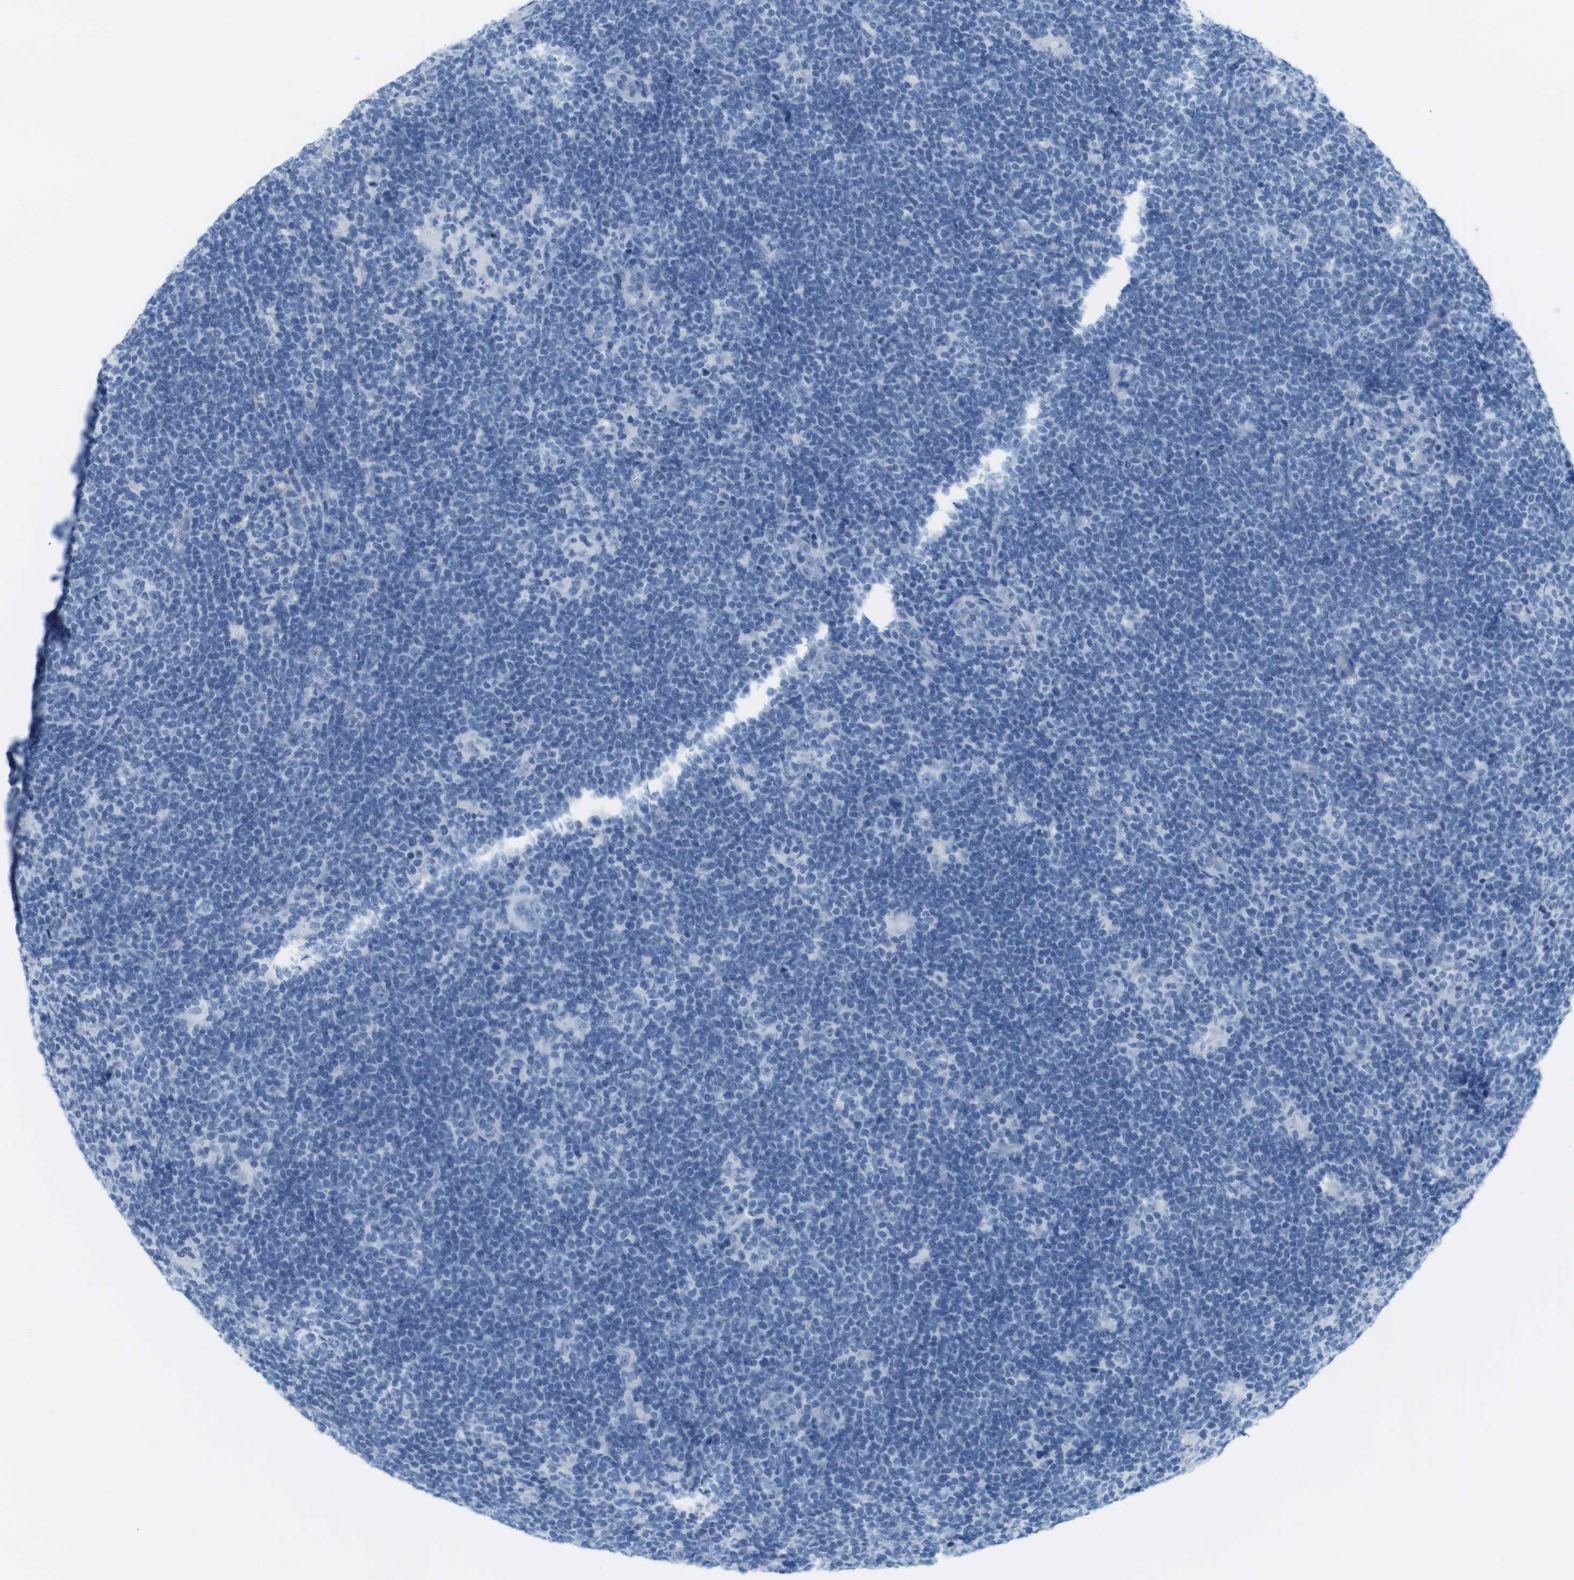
{"staining": {"intensity": "negative", "quantity": "none", "location": "none"}, "tissue": "lymphoma", "cell_type": "Tumor cells", "image_type": "cancer", "snomed": [{"axis": "morphology", "description": "Hodgkin's disease, NOS"}, {"axis": "topography", "description": "Lymph node"}], "caption": "Immunohistochemistry (IHC) micrograph of Hodgkin's disease stained for a protein (brown), which displays no expression in tumor cells.", "gene": "TNNT2", "patient": {"sex": "female", "age": 57}}